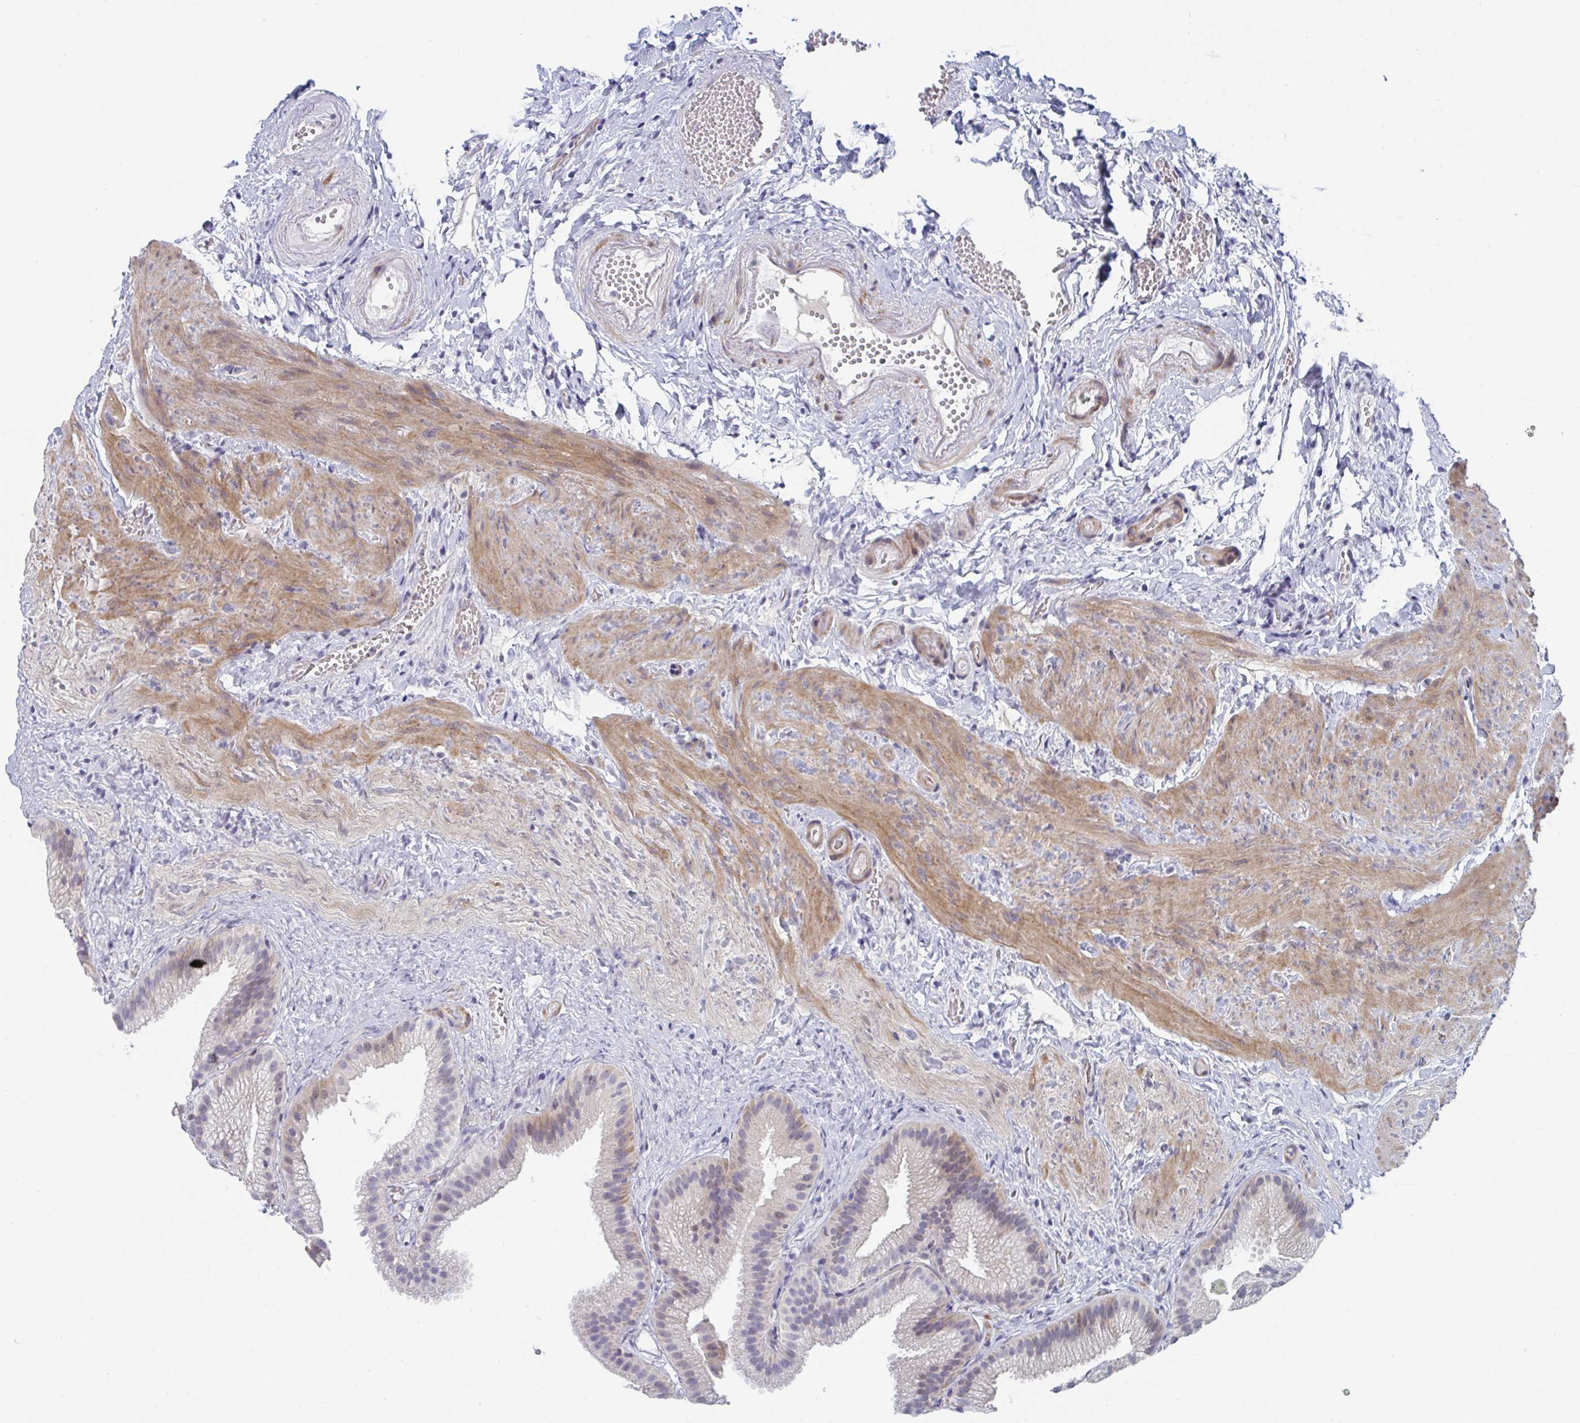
{"staining": {"intensity": "weak", "quantity": "25%-75%", "location": "cytoplasmic/membranous,nuclear"}, "tissue": "gallbladder", "cell_type": "Glandular cells", "image_type": "normal", "snomed": [{"axis": "morphology", "description": "Normal tissue, NOS"}, {"axis": "topography", "description": "Gallbladder"}], "caption": "This histopathology image shows unremarkable gallbladder stained with IHC to label a protein in brown. The cytoplasmic/membranous,nuclear of glandular cells show weak positivity for the protein. Nuclei are counter-stained blue.", "gene": "CENPT", "patient": {"sex": "female", "age": 63}}